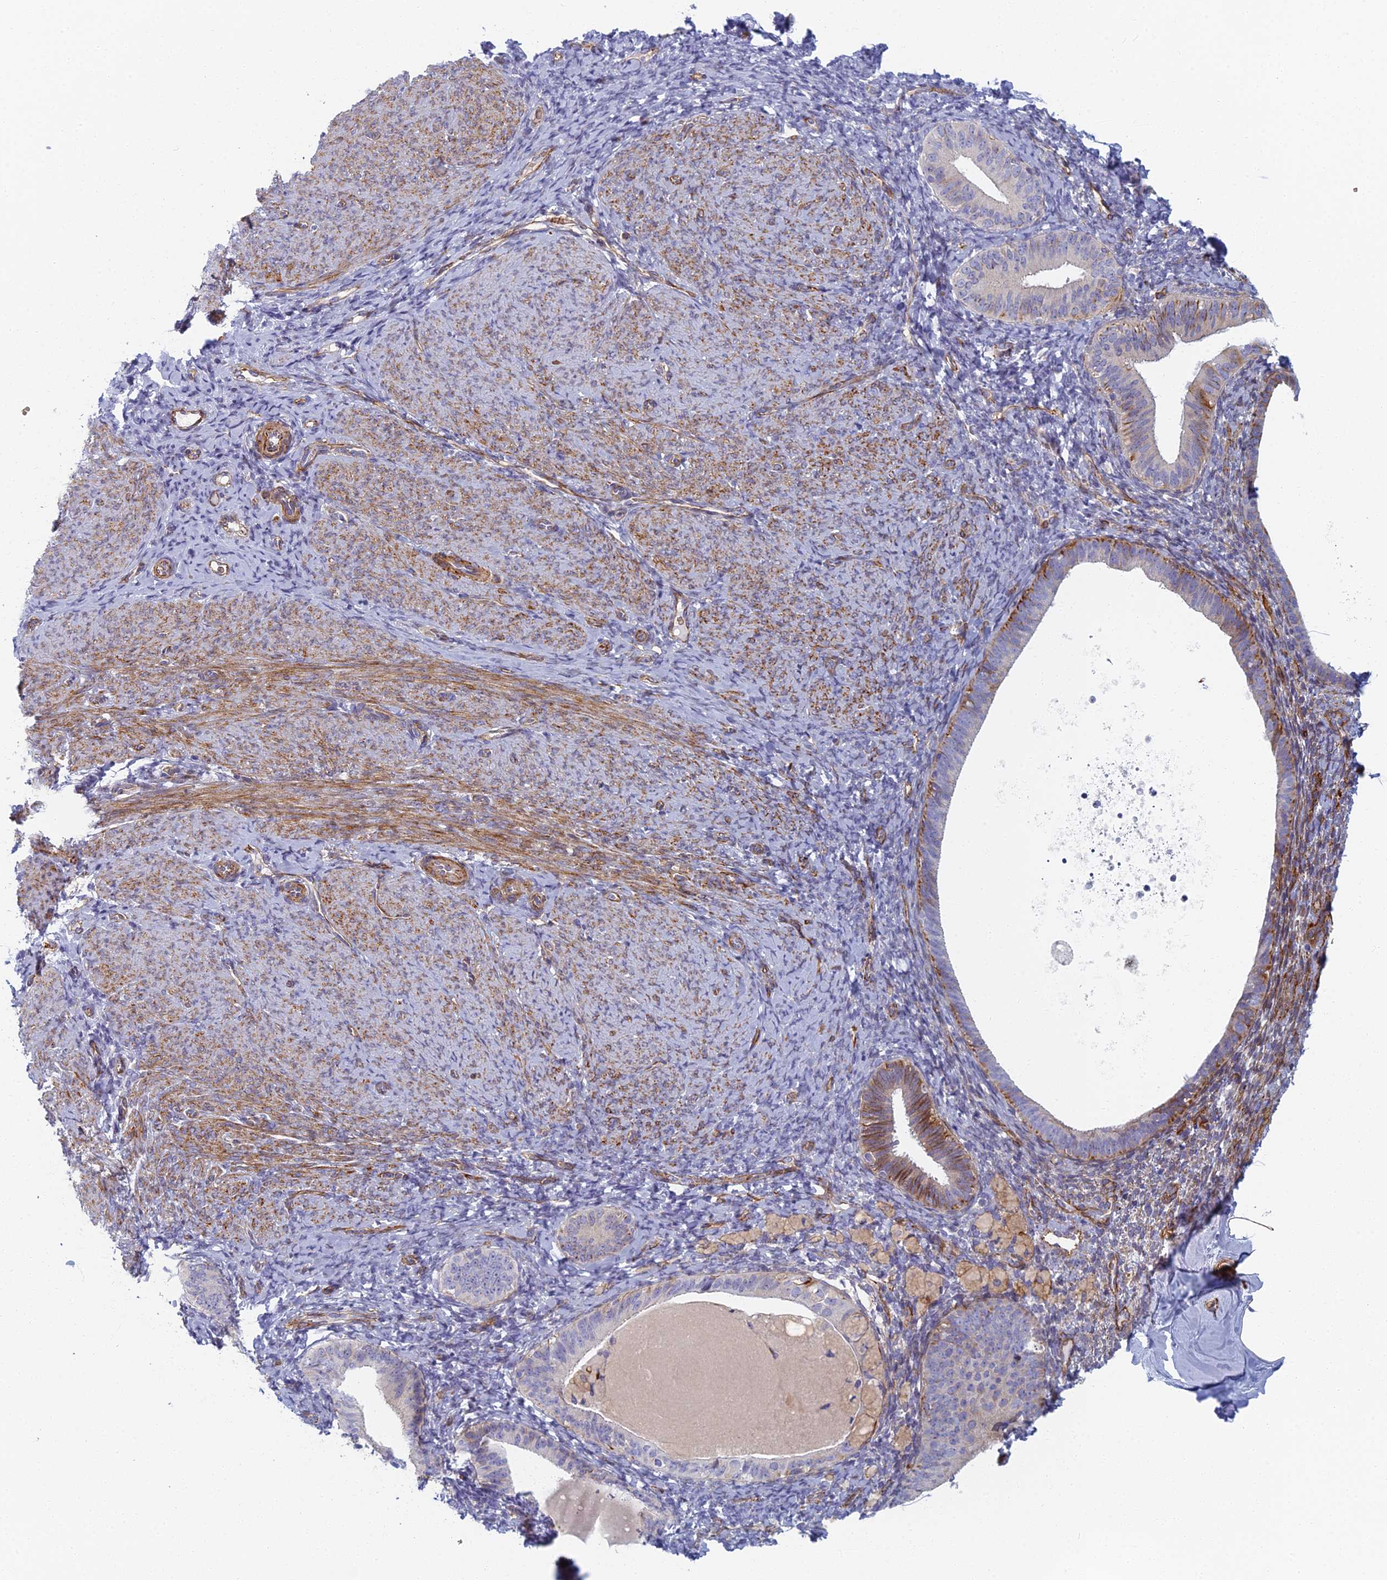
{"staining": {"intensity": "negative", "quantity": "none", "location": "none"}, "tissue": "endometrium", "cell_type": "Cells in endometrial stroma", "image_type": "normal", "snomed": [{"axis": "morphology", "description": "Normal tissue, NOS"}, {"axis": "topography", "description": "Endometrium"}], "caption": "Protein analysis of normal endometrium reveals no significant positivity in cells in endometrial stroma.", "gene": "ABCB10", "patient": {"sex": "female", "age": 65}}